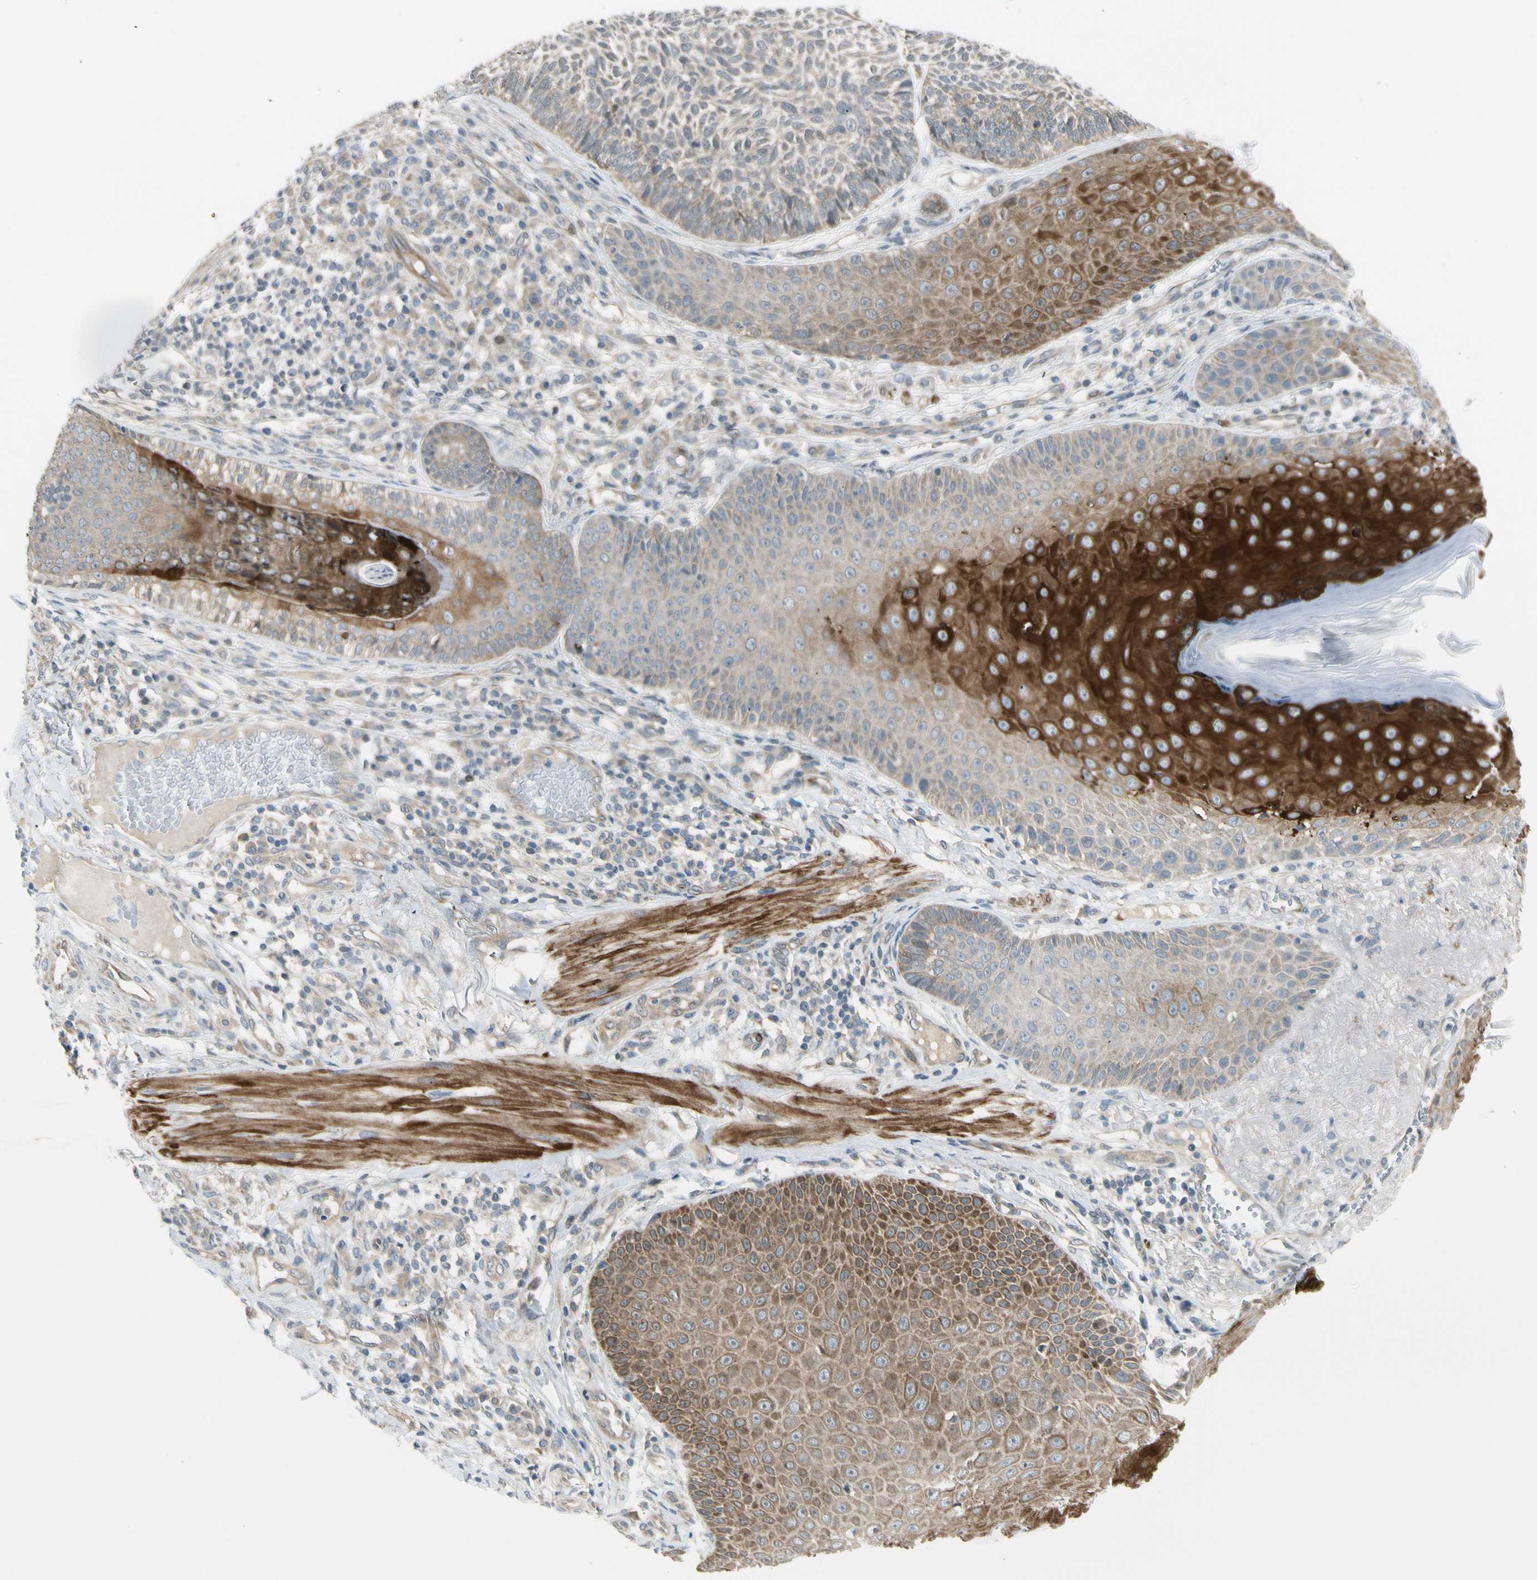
{"staining": {"intensity": "weak", "quantity": "25%-75%", "location": "cytoplasmic/membranous"}, "tissue": "skin cancer", "cell_type": "Tumor cells", "image_type": "cancer", "snomed": [{"axis": "morphology", "description": "Normal tissue, NOS"}, {"axis": "morphology", "description": "Basal cell carcinoma"}, {"axis": "topography", "description": "Skin"}], "caption": "Skin basal cell carcinoma stained with IHC displays weak cytoplasmic/membranous expression in approximately 25%-75% of tumor cells.", "gene": "SVBP", "patient": {"sex": "male", "age": 52}}